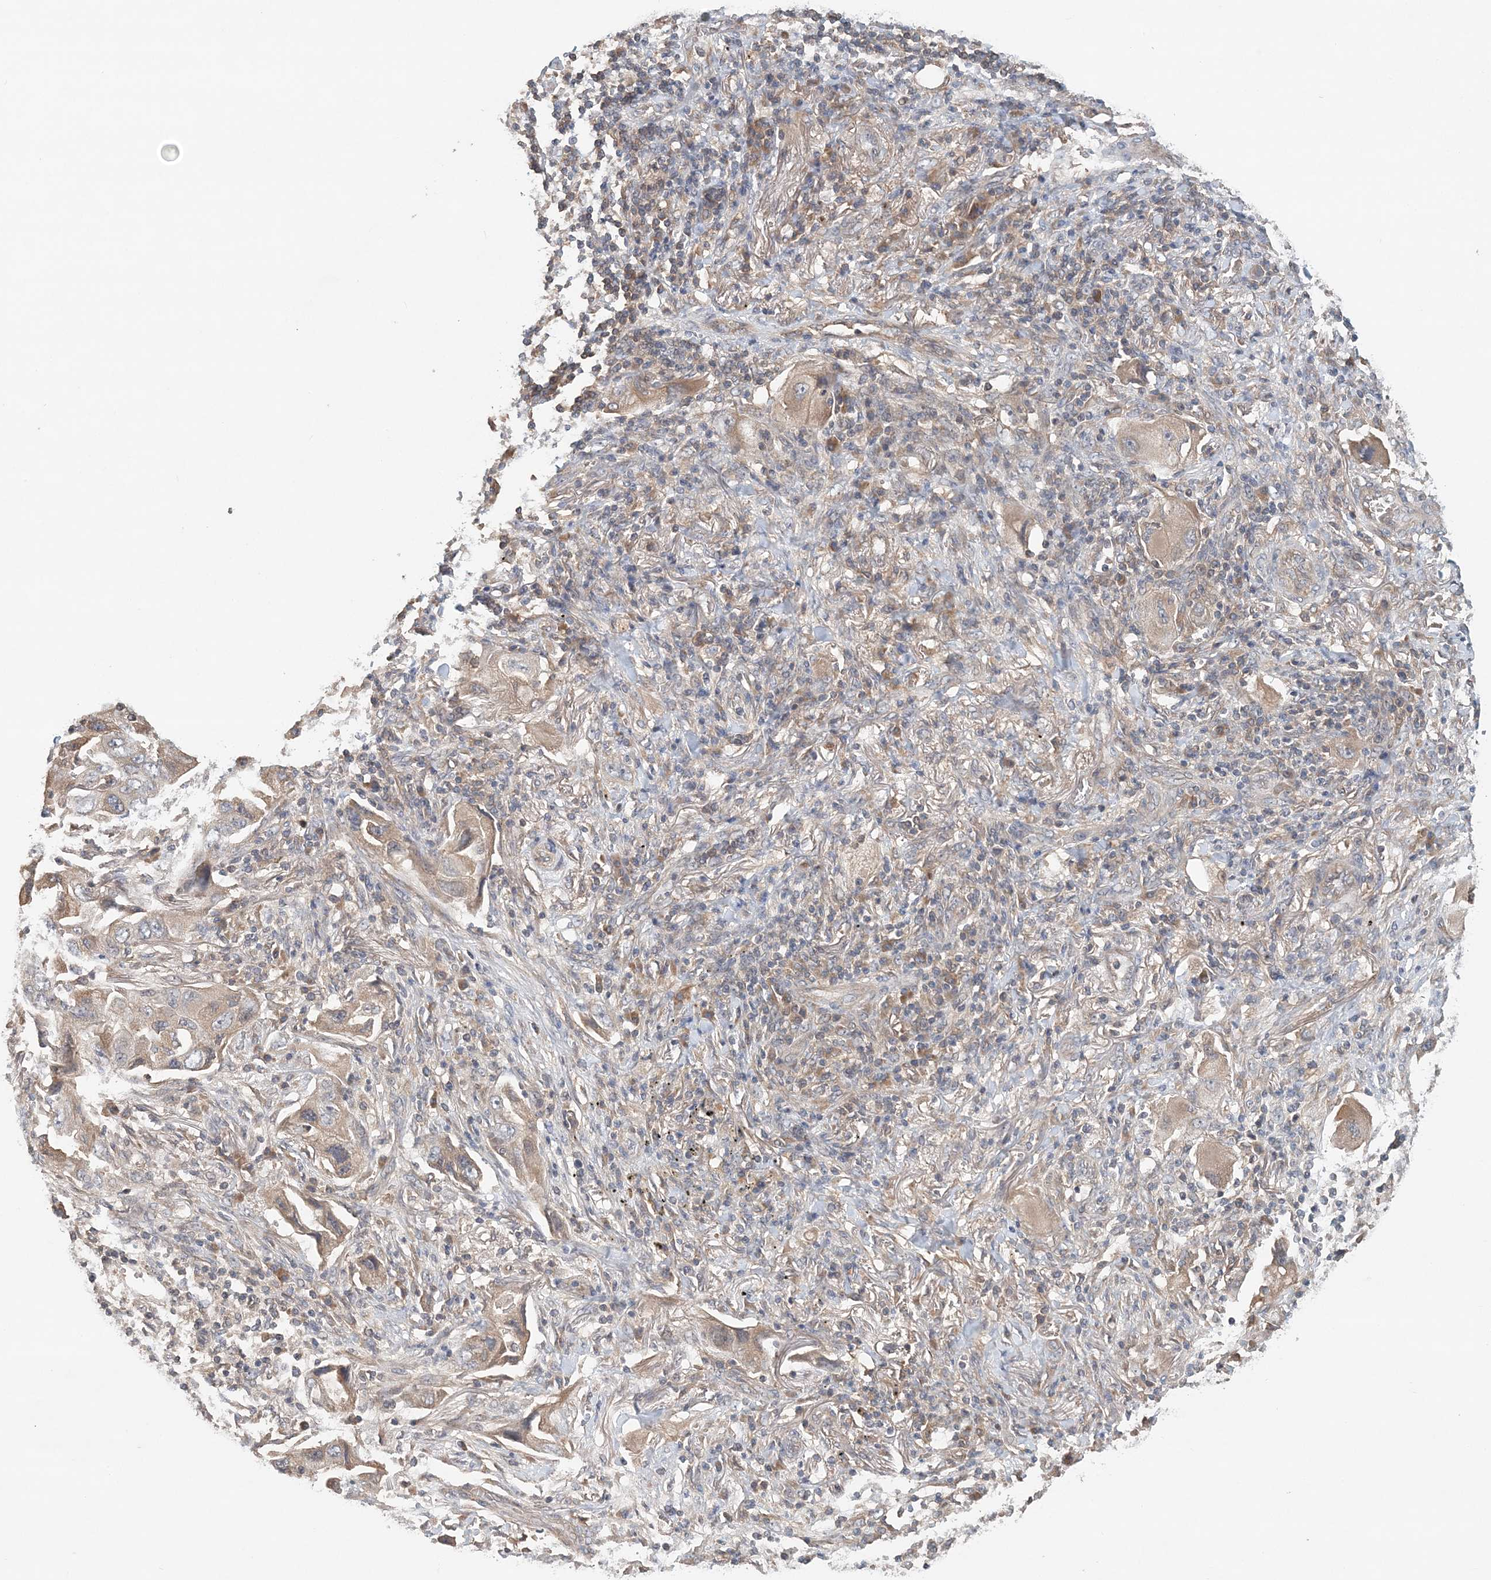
{"staining": {"intensity": "weak", "quantity": "25%-75%", "location": "cytoplasmic/membranous"}, "tissue": "lung cancer", "cell_type": "Tumor cells", "image_type": "cancer", "snomed": [{"axis": "morphology", "description": "Adenocarcinoma, NOS"}, {"axis": "topography", "description": "Lung"}], "caption": "Lung cancer (adenocarcinoma) stained for a protein displays weak cytoplasmic/membranous positivity in tumor cells.", "gene": "SYCP3", "patient": {"sex": "female", "age": 65}}